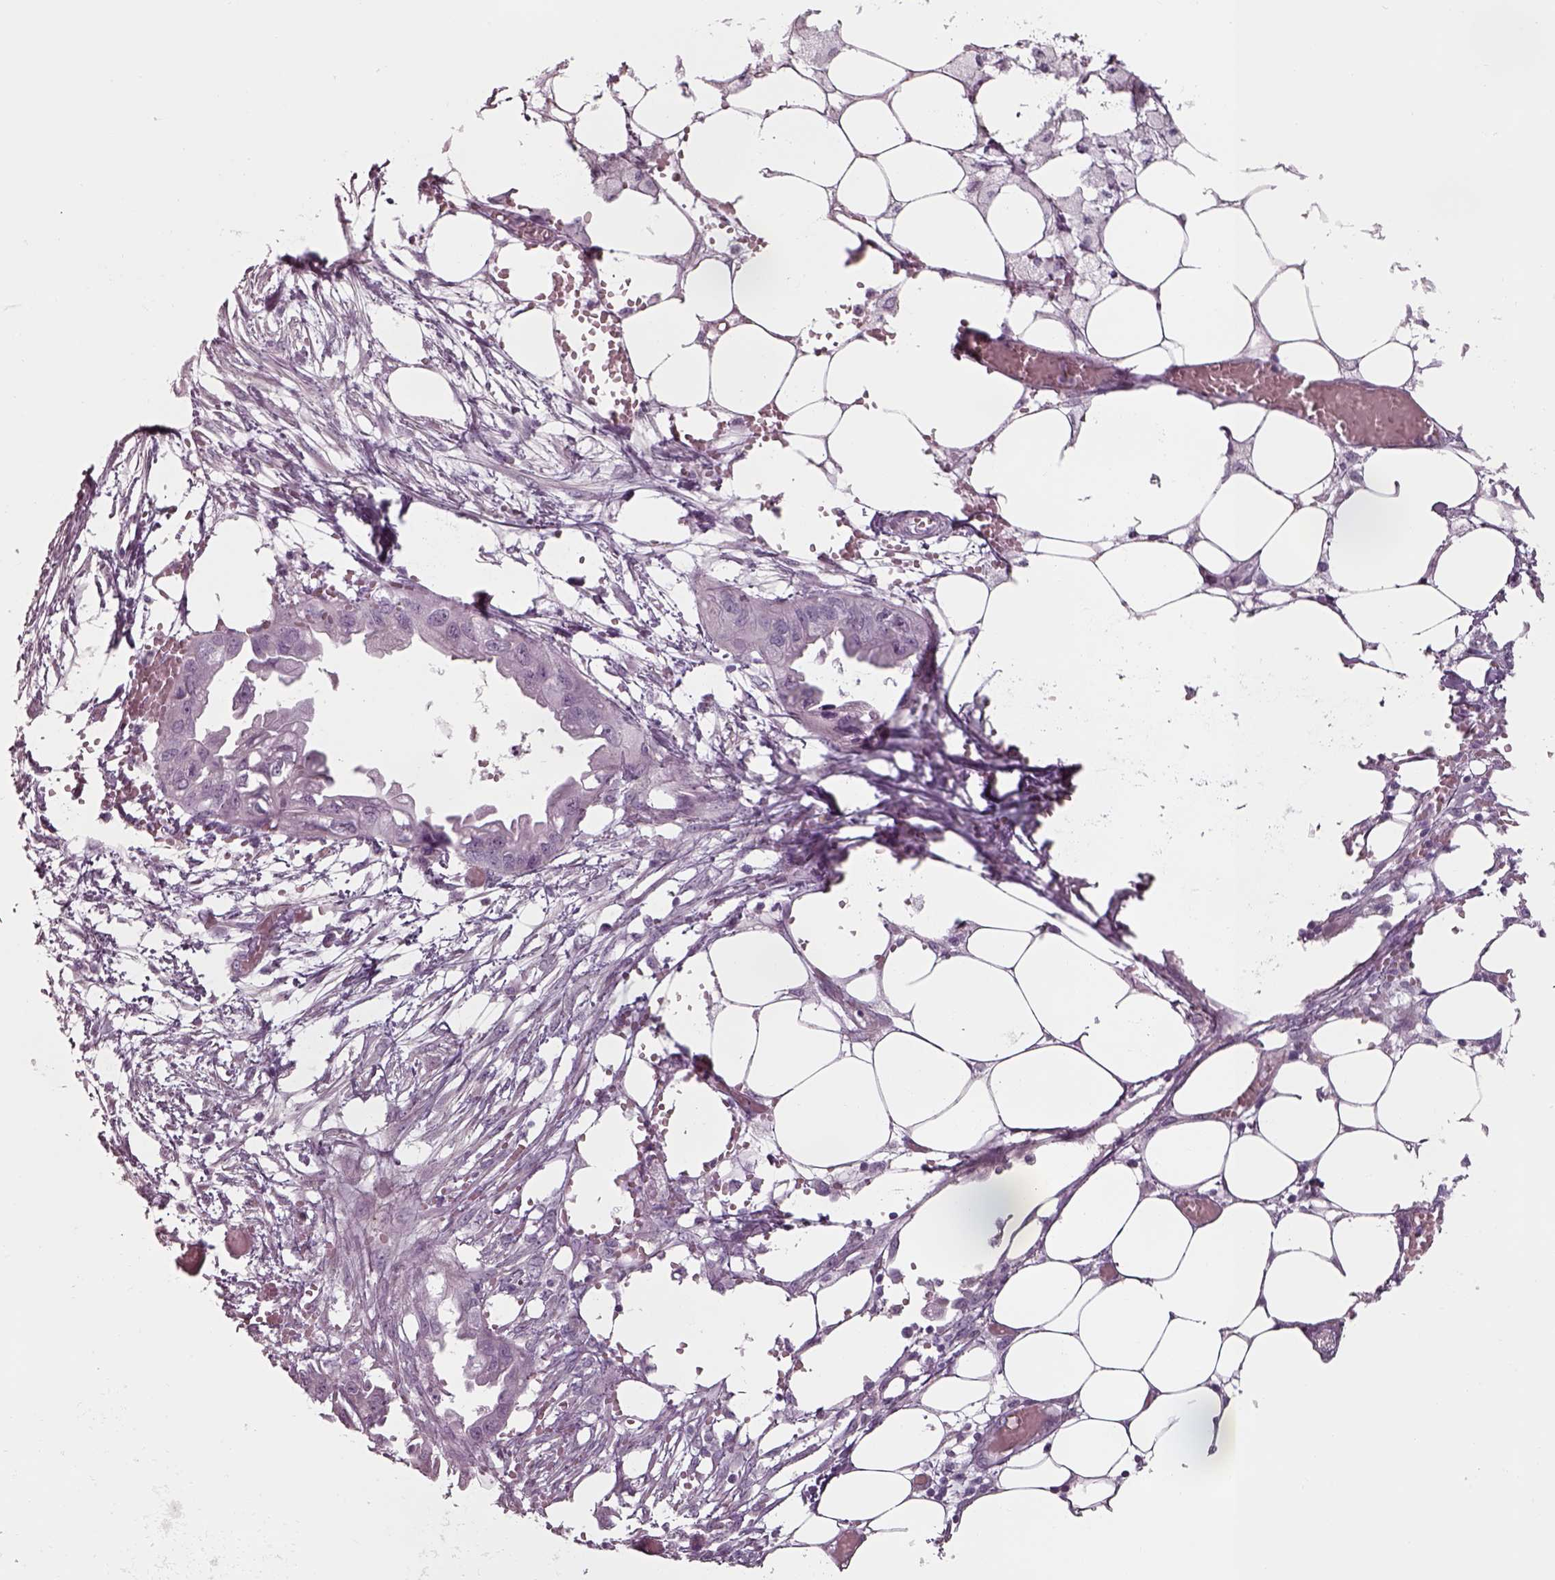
{"staining": {"intensity": "negative", "quantity": "none", "location": "none"}, "tissue": "endometrial cancer", "cell_type": "Tumor cells", "image_type": "cancer", "snomed": [{"axis": "morphology", "description": "Adenocarcinoma, NOS"}, {"axis": "morphology", "description": "Adenocarcinoma, metastatic, NOS"}, {"axis": "topography", "description": "Adipose tissue"}, {"axis": "topography", "description": "Endometrium"}], "caption": "Endometrial cancer was stained to show a protein in brown. There is no significant staining in tumor cells. (Stains: DAB (3,3'-diaminobenzidine) immunohistochemistry (IHC) with hematoxylin counter stain, Microscopy: brightfield microscopy at high magnification).", "gene": "SEPTIN14", "patient": {"sex": "female", "age": 67}}